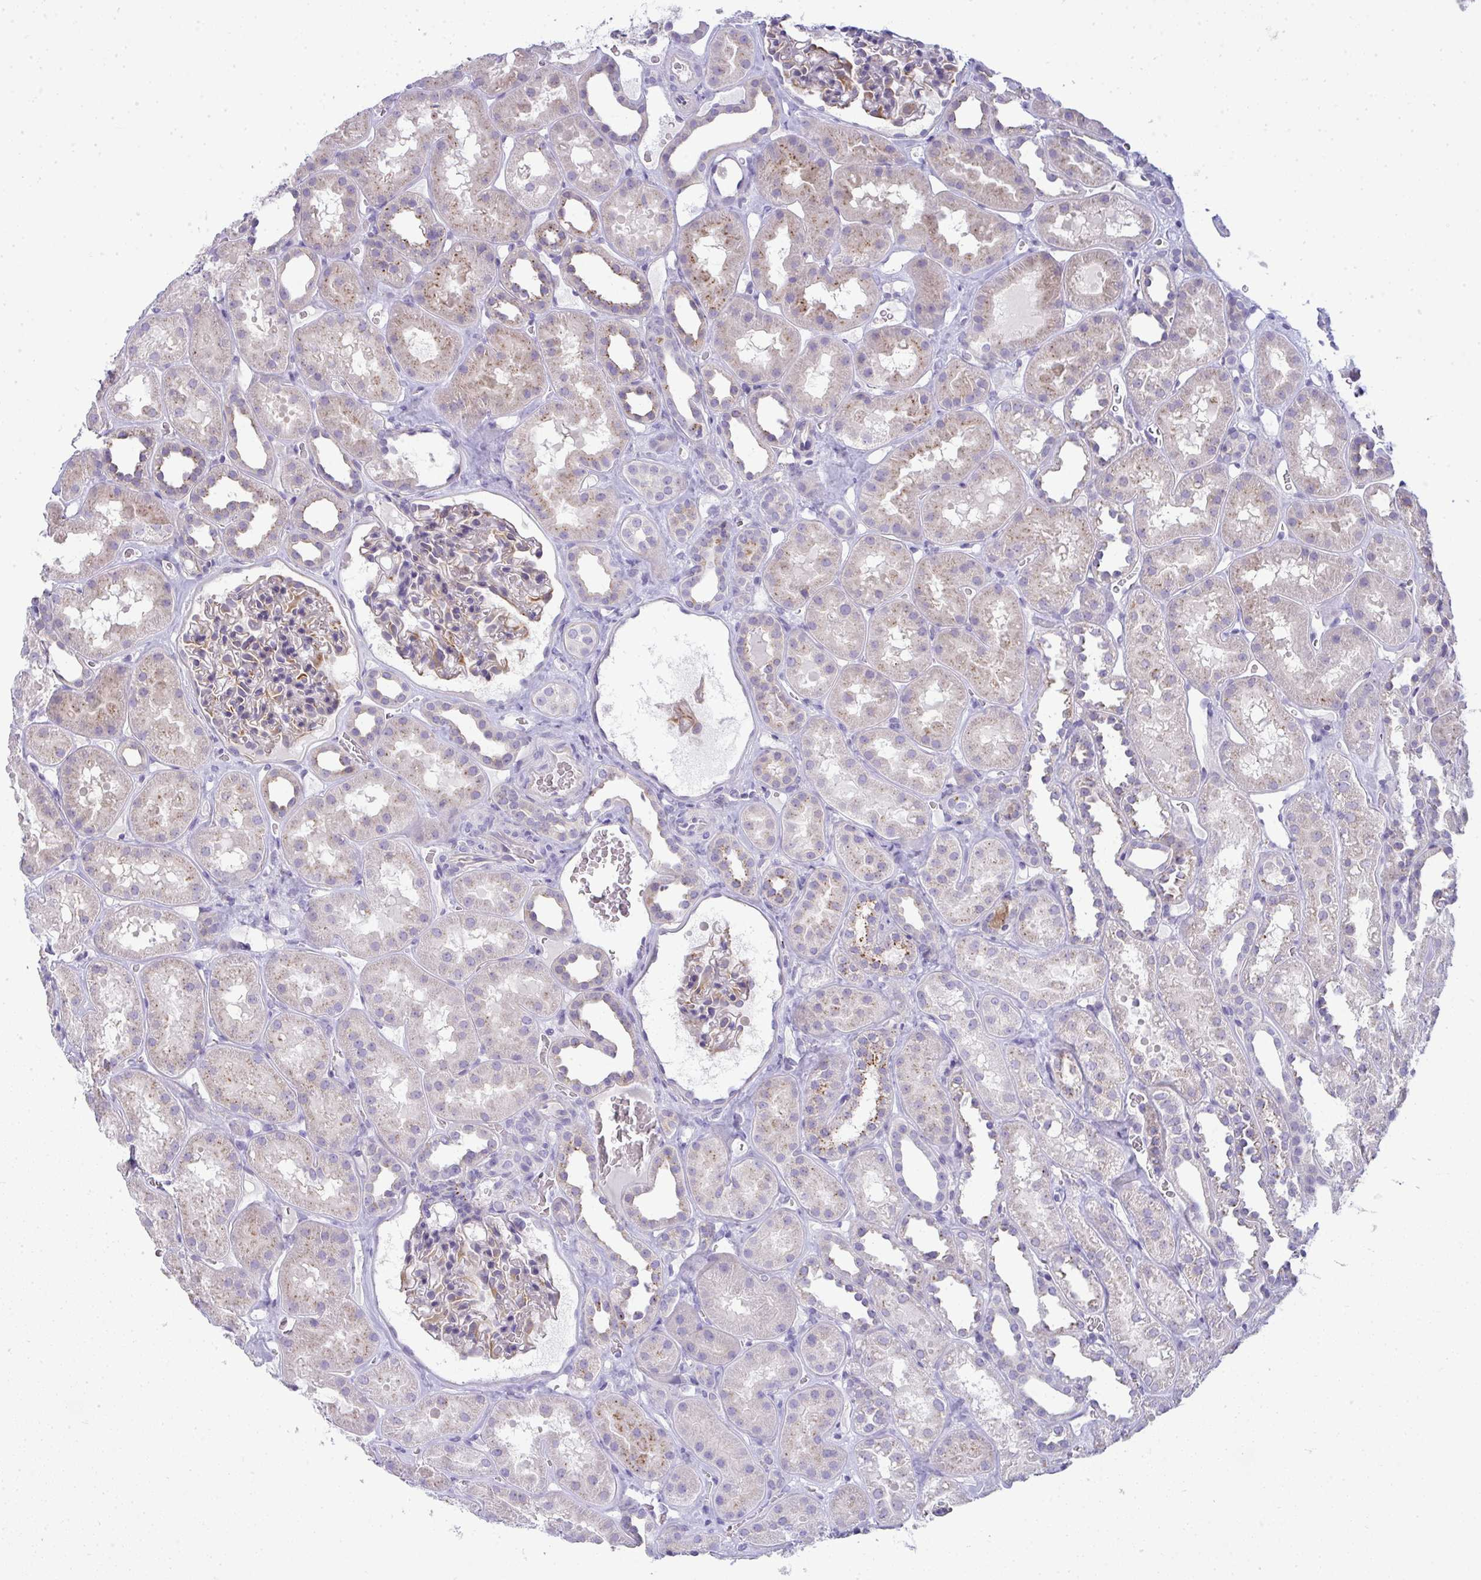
{"staining": {"intensity": "negative", "quantity": "none", "location": "none"}, "tissue": "kidney", "cell_type": "Cells in glomeruli", "image_type": "normal", "snomed": [{"axis": "morphology", "description": "Normal tissue, NOS"}, {"axis": "topography", "description": "Kidney"}], "caption": "DAB (3,3'-diaminobenzidine) immunohistochemical staining of normal human kidney shows no significant staining in cells in glomeruli.", "gene": "VPS4B", "patient": {"sex": "female", "age": 41}}